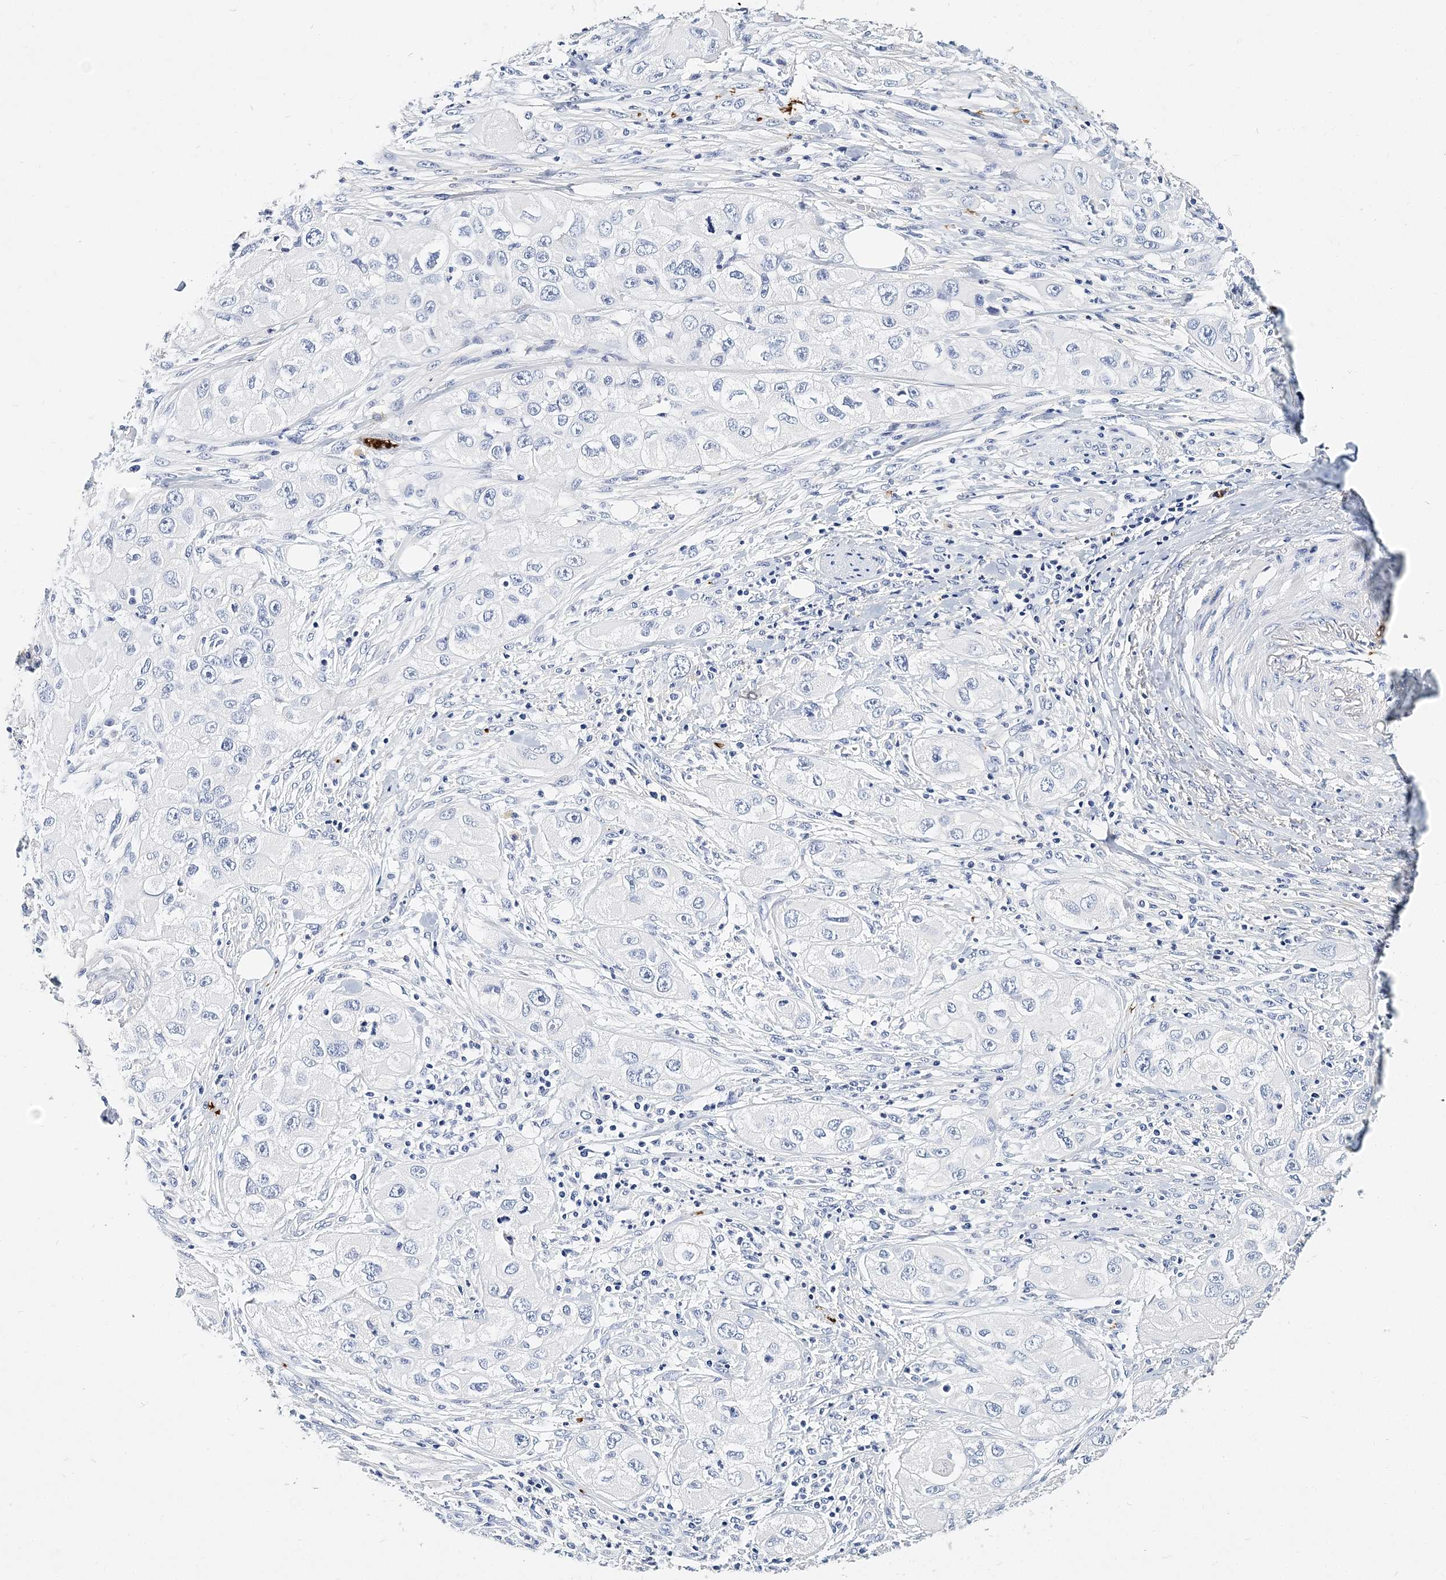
{"staining": {"intensity": "negative", "quantity": "none", "location": "none"}, "tissue": "skin cancer", "cell_type": "Tumor cells", "image_type": "cancer", "snomed": [{"axis": "morphology", "description": "Squamous cell carcinoma, NOS"}, {"axis": "topography", "description": "Skin"}, {"axis": "topography", "description": "Subcutis"}], "caption": "The micrograph displays no staining of tumor cells in squamous cell carcinoma (skin).", "gene": "ITGA2B", "patient": {"sex": "male", "age": 73}}